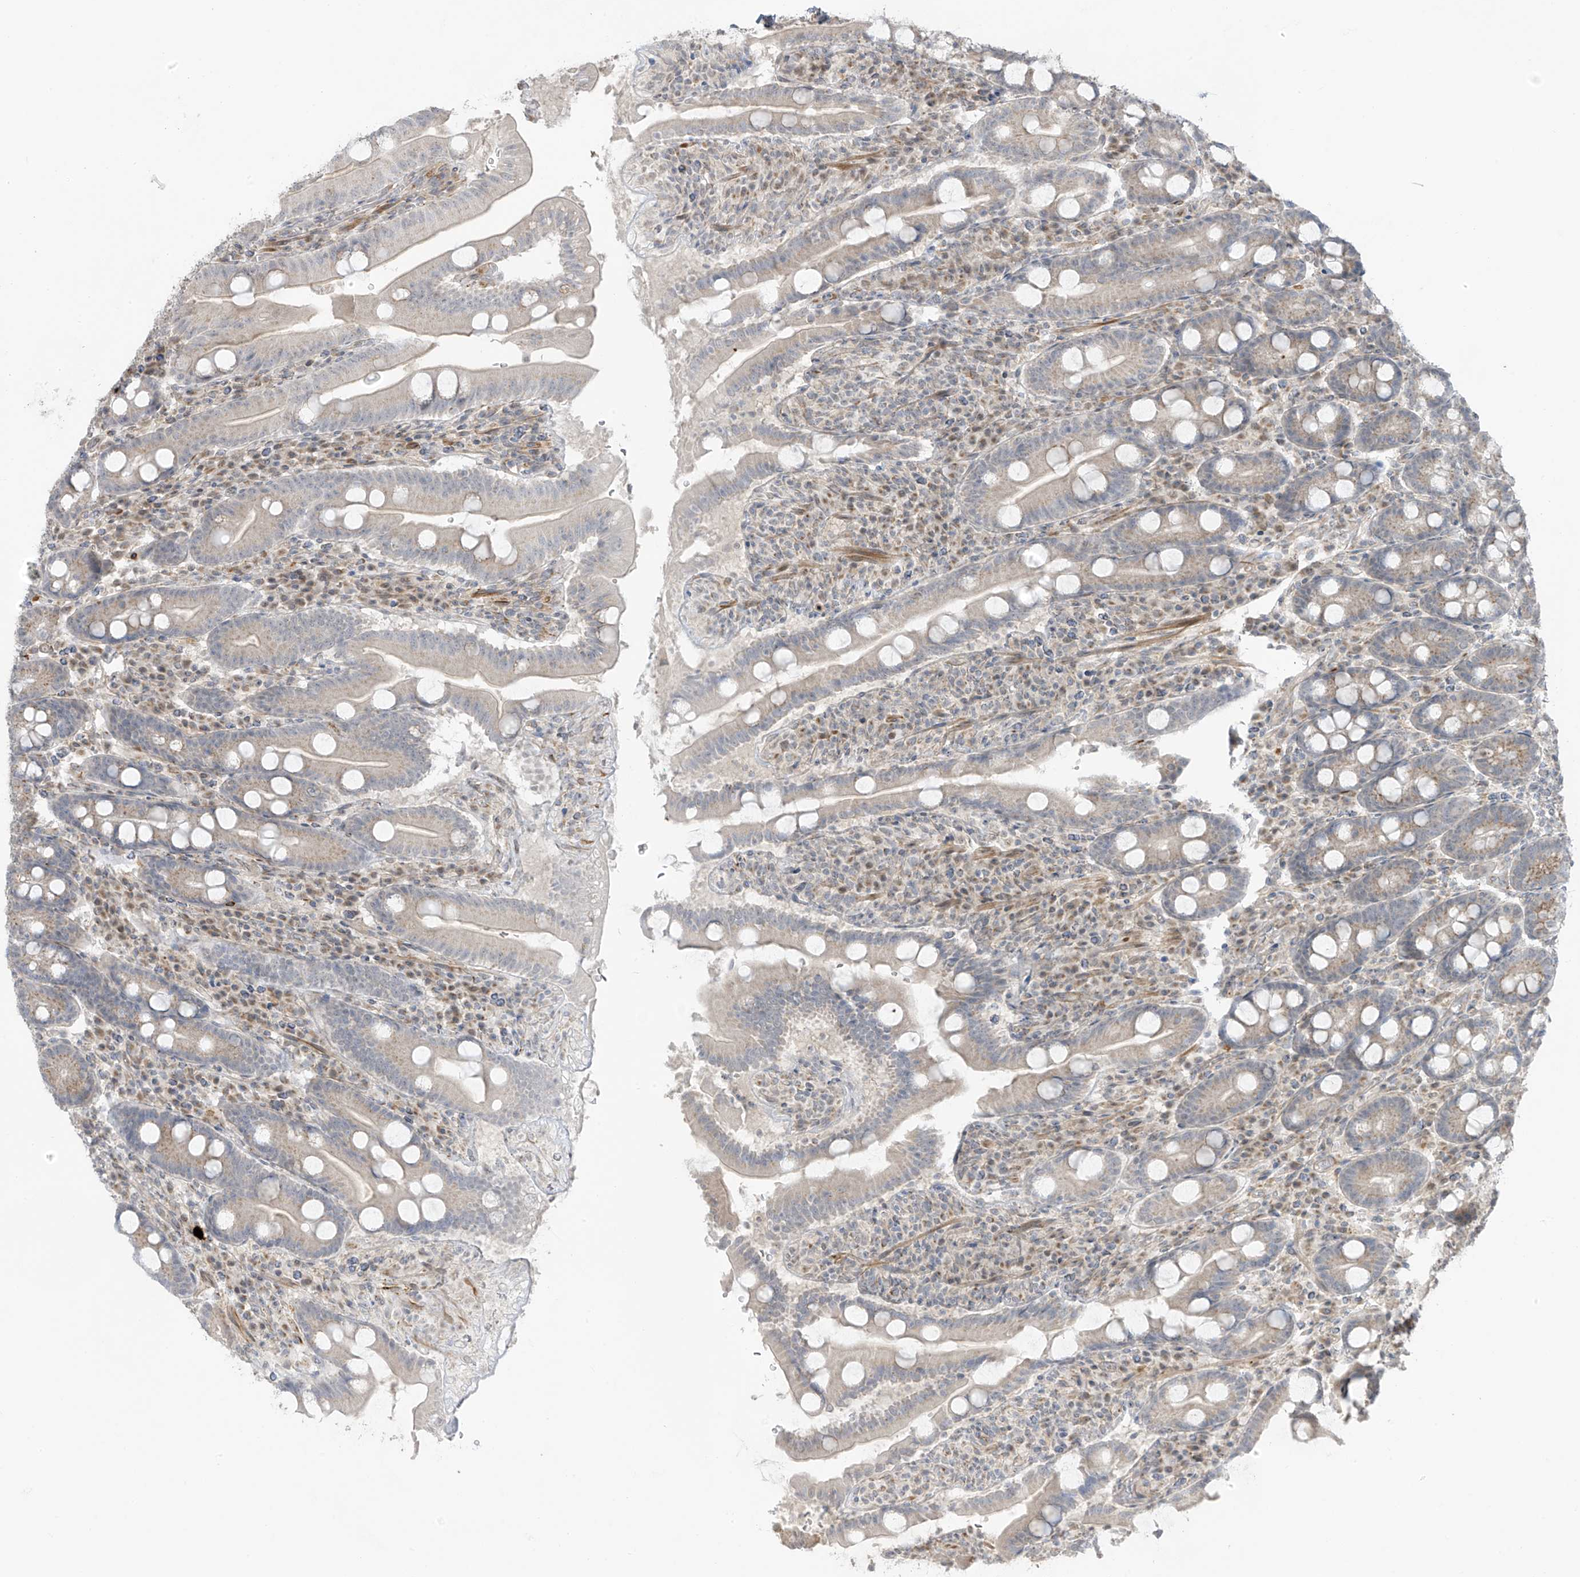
{"staining": {"intensity": "moderate", "quantity": "<25%", "location": "cytoplasmic/membranous"}, "tissue": "duodenum", "cell_type": "Glandular cells", "image_type": "normal", "snomed": [{"axis": "morphology", "description": "Normal tissue, NOS"}, {"axis": "topography", "description": "Duodenum"}], "caption": "Immunohistochemical staining of unremarkable human duodenum displays low levels of moderate cytoplasmic/membranous positivity in approximately <25% of glandular cells.", "gene": "HS6ST2", "patient": {"sex": "male", "age": 35}}